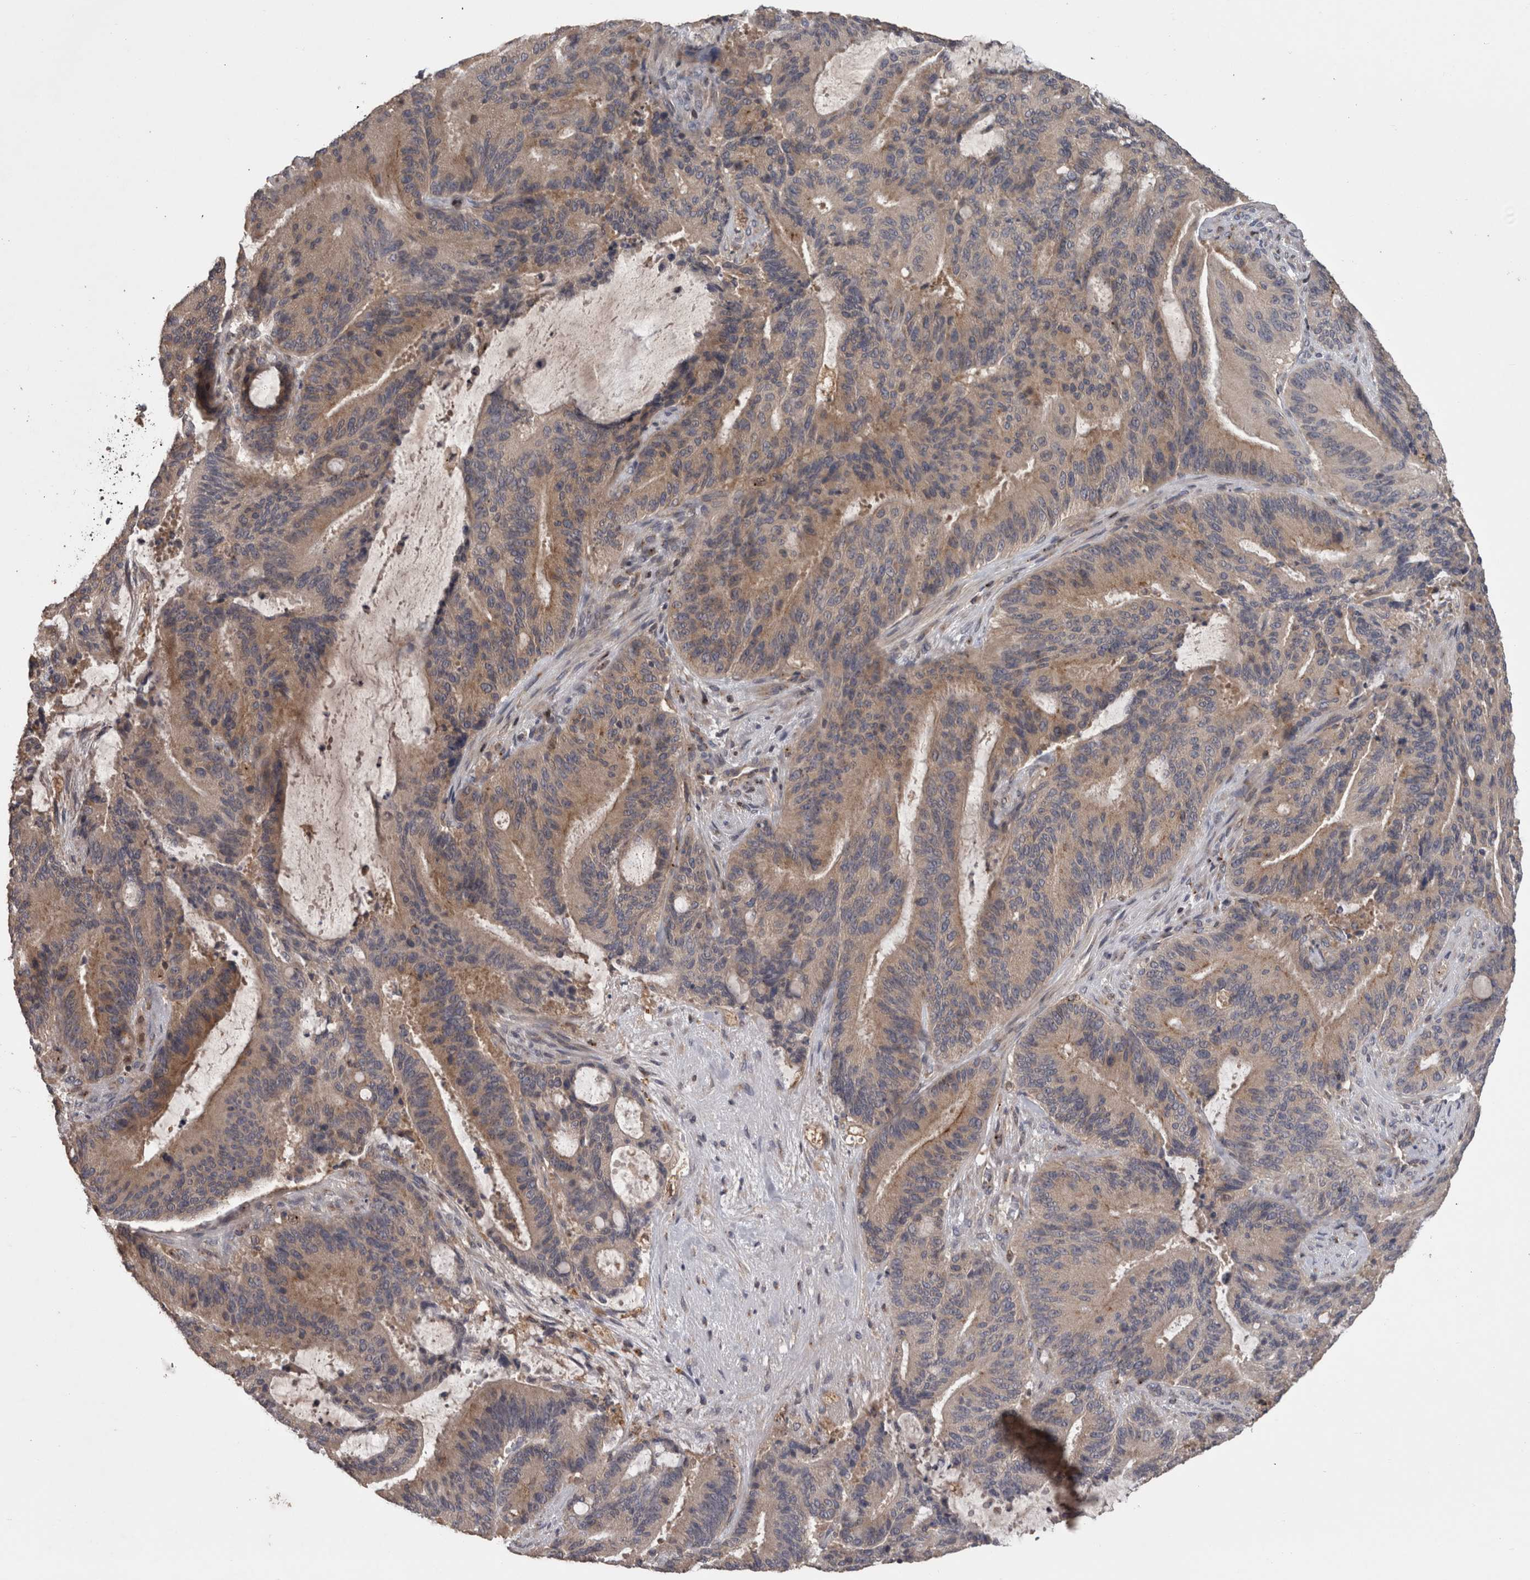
{"staining": {"intensity": "weak", "quantity": ">75%", "location": "cytoplasmic/membranous"}, "tissue": "liver cancer", "cell_type": "Tumor cells", "image_type": "cancer", "snomed": [{"axis": "morphology", "description": "Normal tissue, NOS"}, {"axis": "morphology", "description": "Cholangiocarcinoma"}, {"axis": "topography", "description": "Liver"}, {"axis": "topography", "description": "Peripheral nerve tissue"}], "caption": "Human liver cancer (cholangiocarcinoma) stained with a brown dye displays weak cytoplasmic/membranous positive positivity in about >75% of tumor cells.", "gene": "PCM1", "patient": {"sex": "female", "age": 73}}